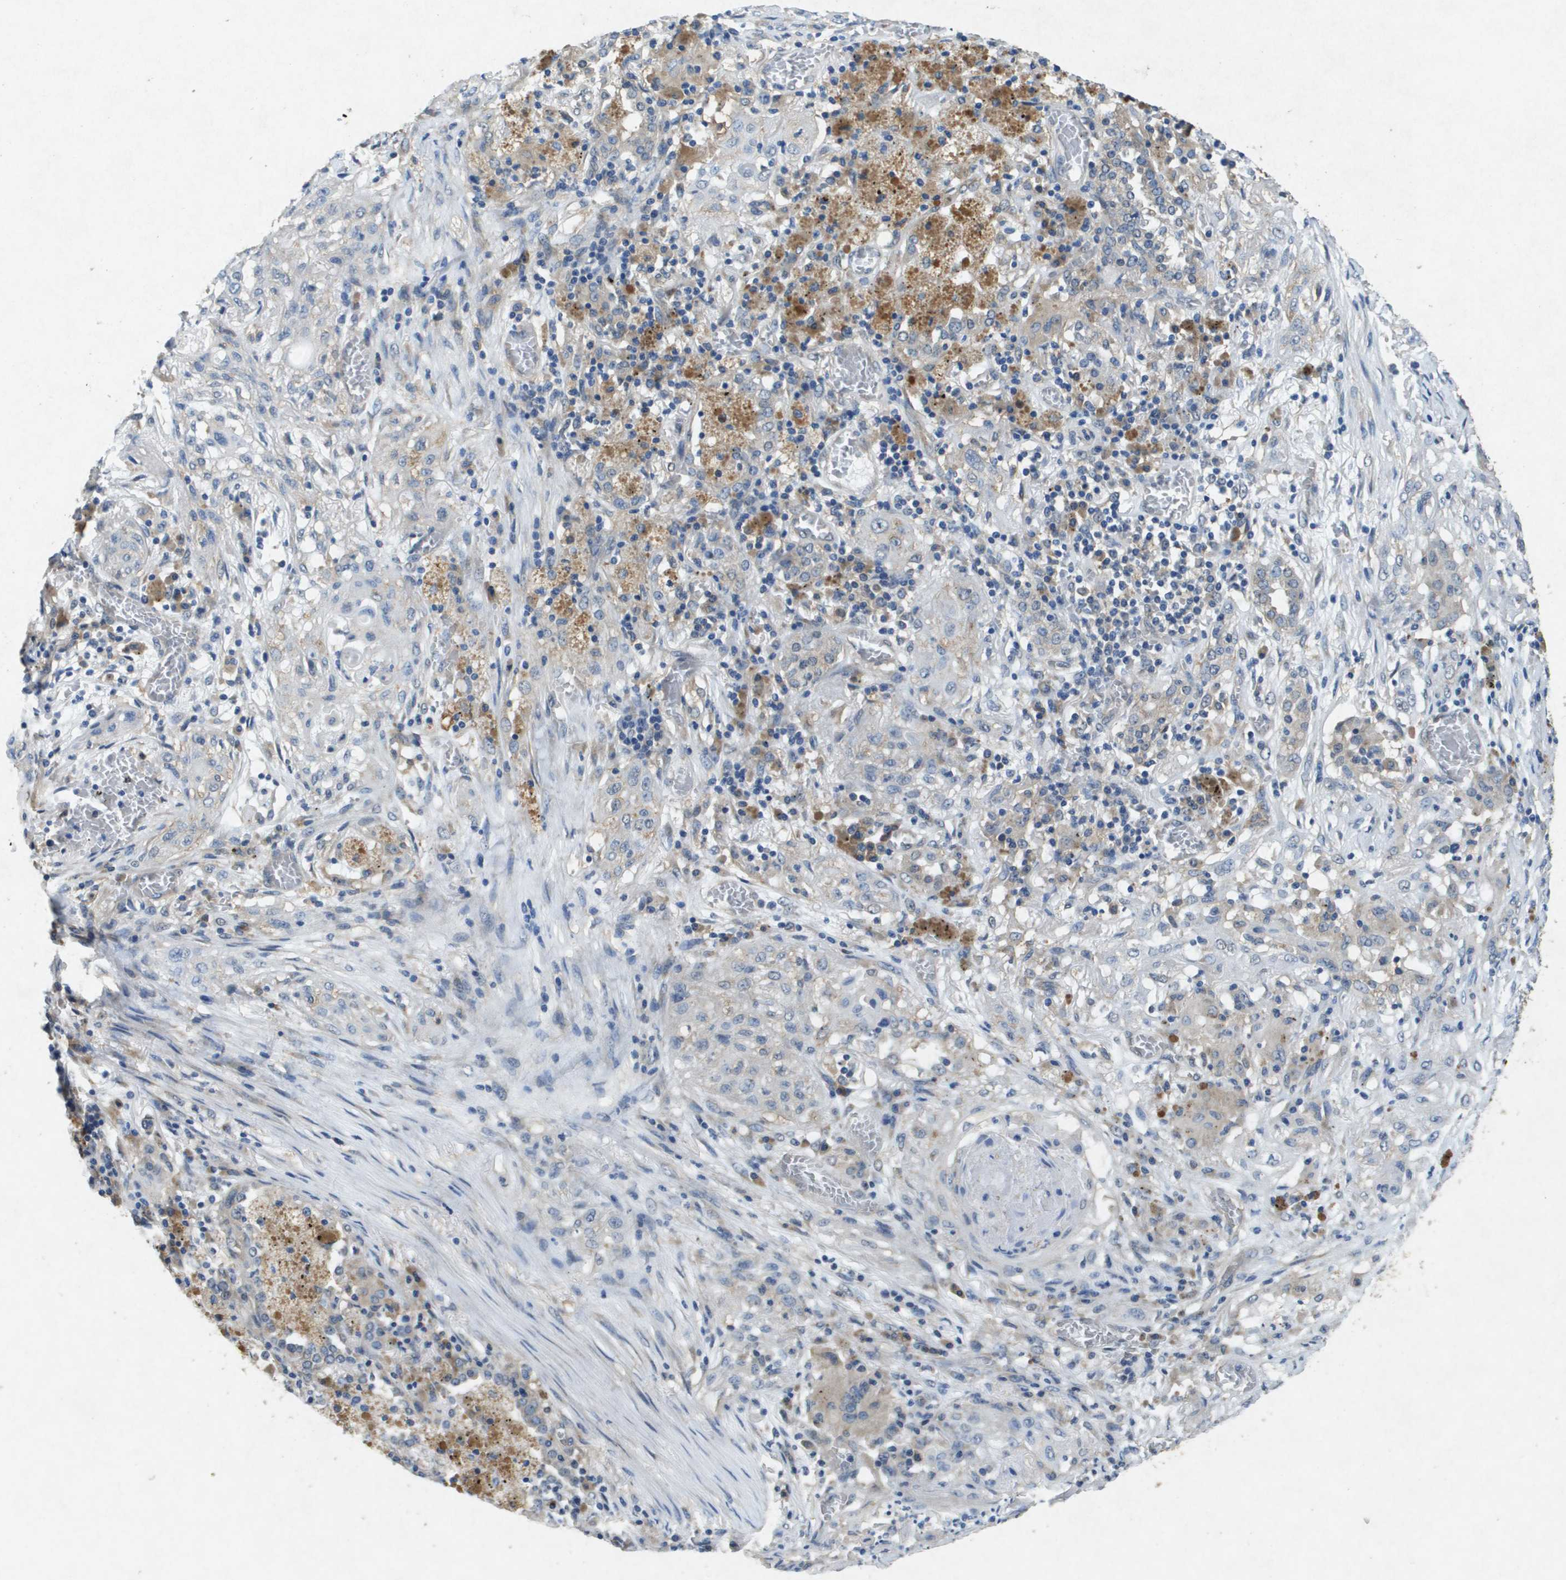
{"staining": {"intensity": "negative", "quantity": "none", "location": "none"}, "tissue": "lung cancer", "cell_type": "Tumor cells", "image_type": "cancer", "snomed": [{"axis": "morphology", "description": "Squamous cell carcinoma, NOS"}, {"axis": "topography", "description": "Lung"}], "caption": "Lung squamous cell carcinoma stained for a protein using immunohistochemistry (IHC) exhibits no expression tumor cells.", "gene": "PTPRT", "patient": {"sex": "female", "age": 47}}